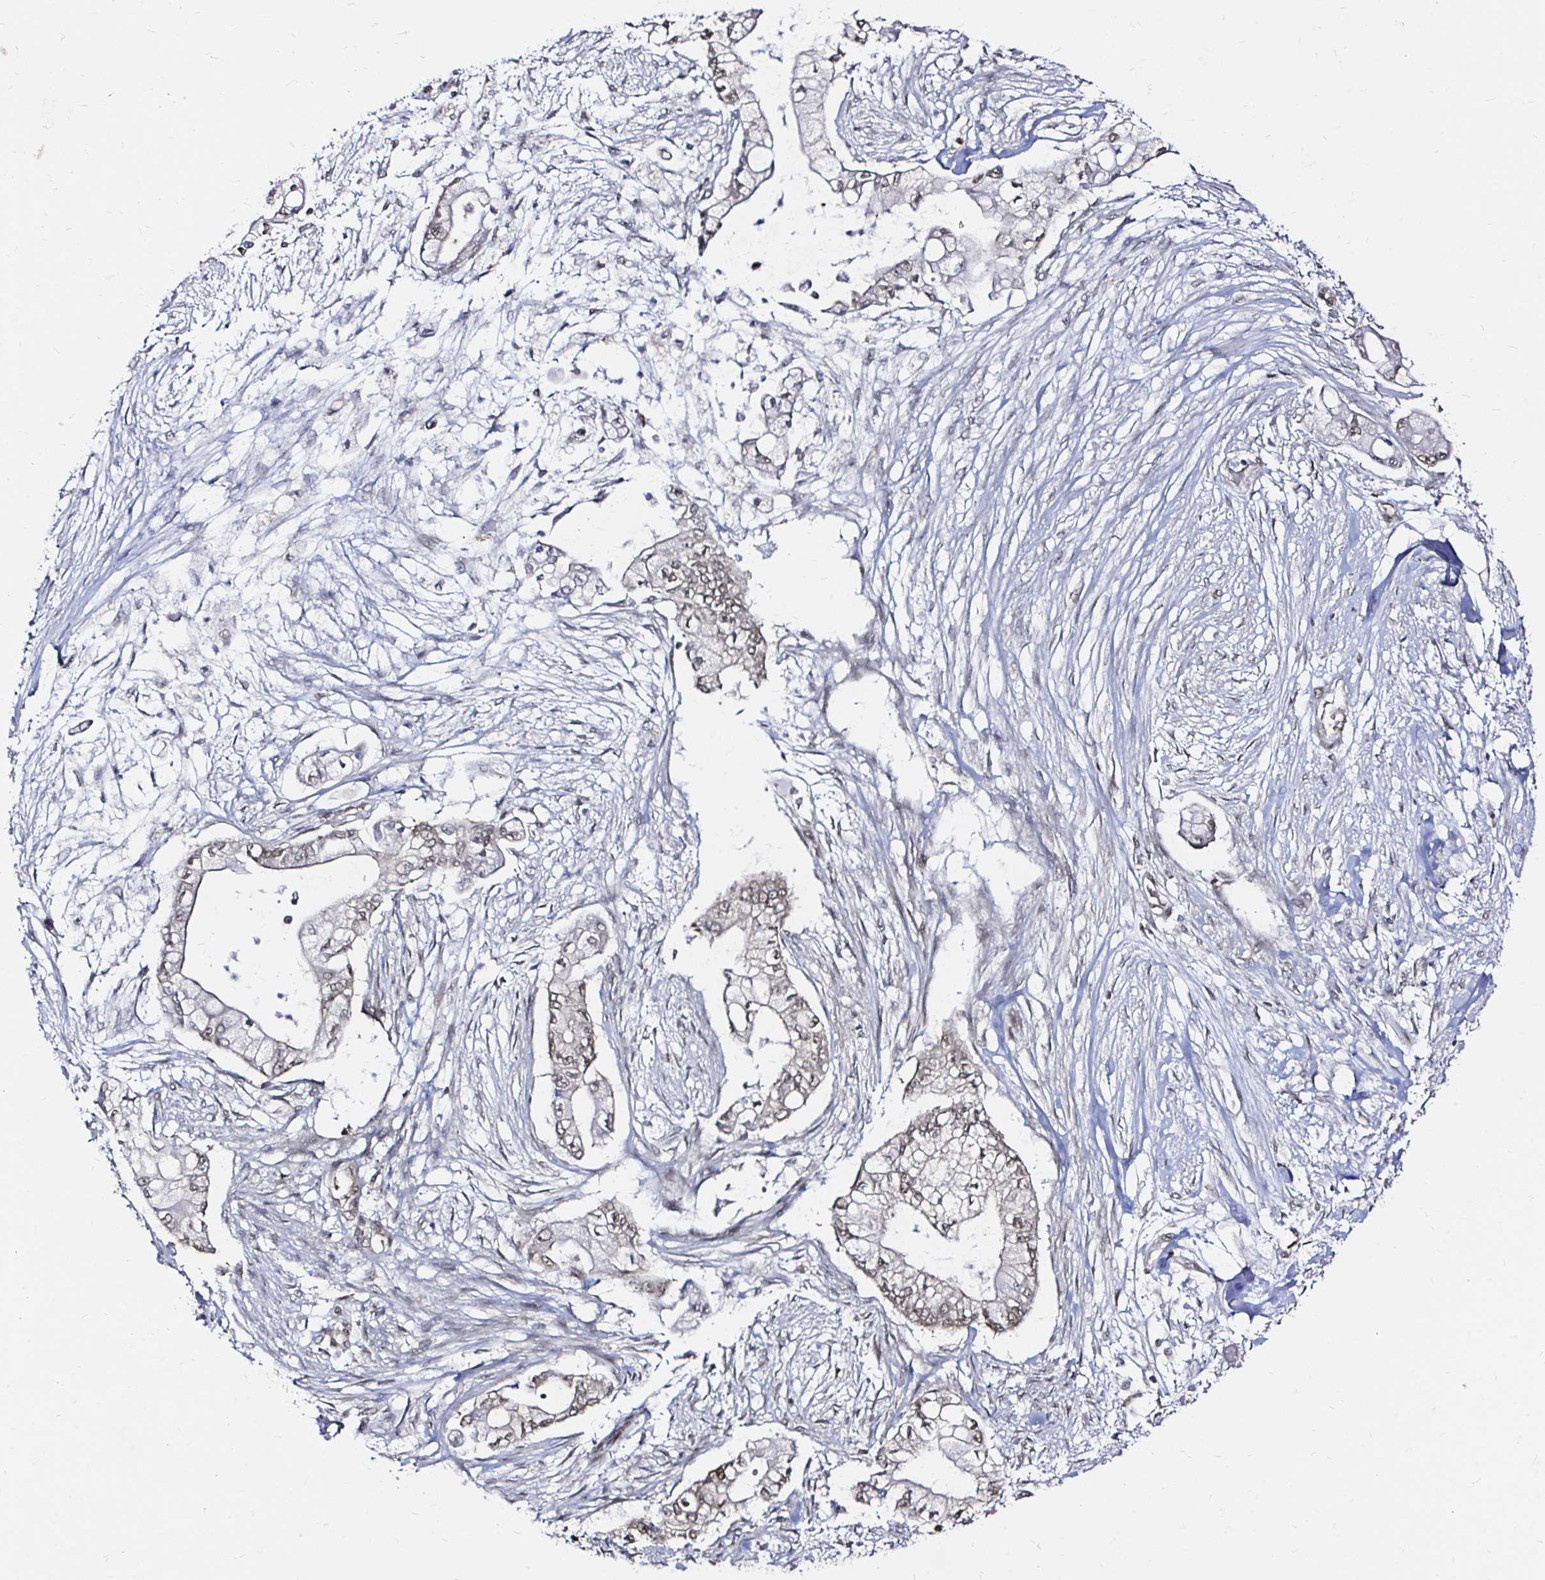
{"staining": {"intensity": "weak", "quantity": "25%-75%", "location": "nuclear"}, "tissue": "pancreatic cancer", "cell_type": "Tumor cells", "image_type": "cancer", "snomed": [{"axis": "morphology", "description": "Adenocarcinoma, NOS"}, {"axis": "topography", "description": "Pancreas"}], "caption": "Pancreatic adenocarcinoma stained with a brown dye exhibits weak nuclear positive staining in about 25%-75% of tumor cells.", "gene": "SNRPC", "patient": {"sex": "female", "age": 69}}